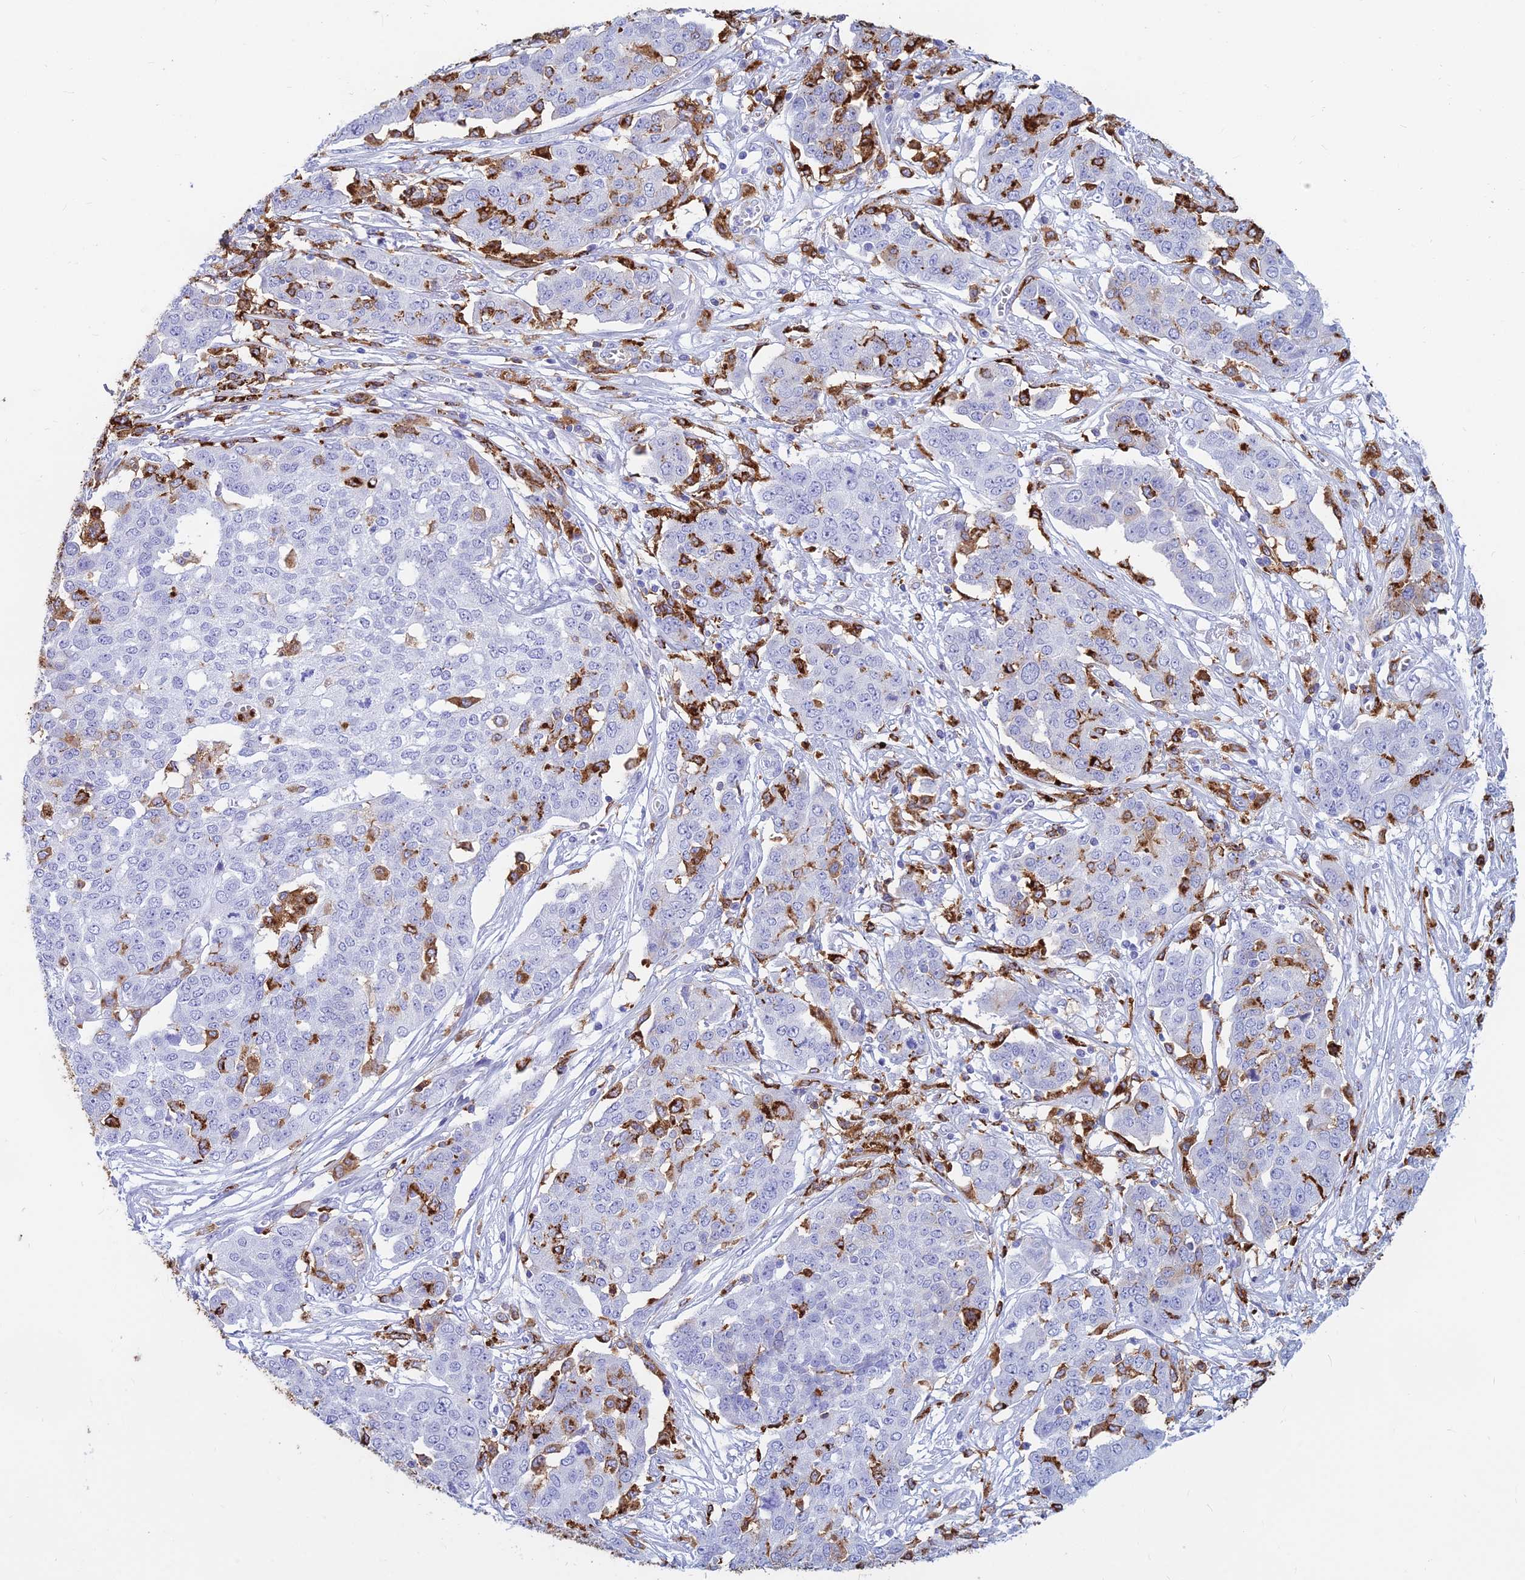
{"staining": {"intensity": "moderate", "quantity": "<25%", "location": "cytoplasmic/membranous"}, "tissue": "ovarian cancer", "cell_type": "Tumor cells", "image_type": "cancer", "snomed": [{"axis": "morphology", "description": "Cystadenocarcinoma, serous, NOS"}, {"axis": "topography", "description": "Soft tissue"}, {"axis": "topography", "description": "Ovary"}], "caption": "DAB (3,3'-diaminobenzidine) immunohistochemical staining of ovarian cancer (serous cystadenocarcinoma) exhibits moderate cytoplasmic/membranous protein positivity in about <25% of tumor cells. The staining is performed using DAB brown chromogen to label protein expression. The nuclei are counter-stained blue using hematoxylin.", "gene": "HLA-DRB1", "patient": {"sex": "female", "age": 57}}